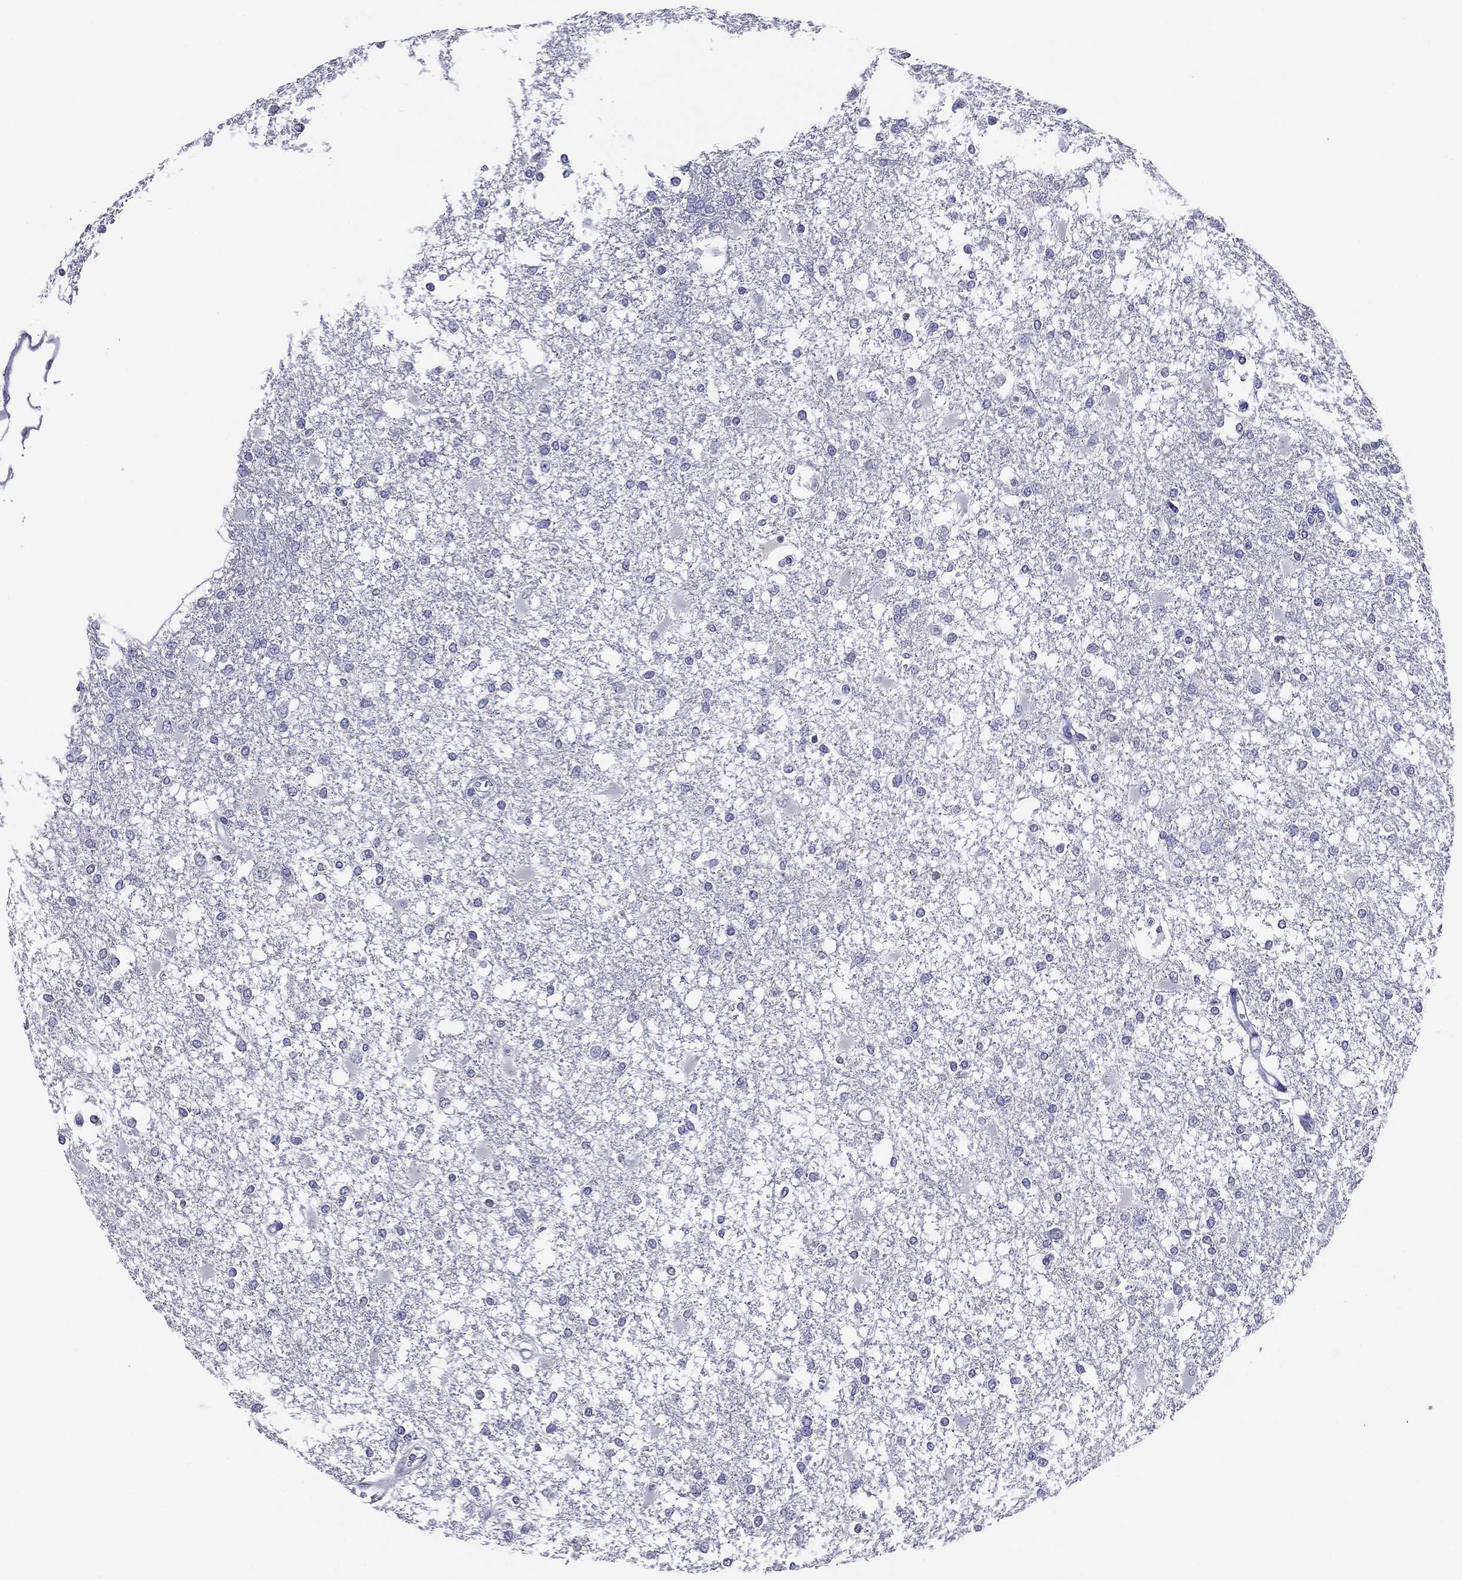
{"staining": {"intensity": "negative", "quantity": "none", "location": "none"}, "tissue": "glioma", "cell_type": "Tumor cells", "image_type": "cancer", "snomed": [{"axis": "morphology", "description": "Glioma, malignant, High grade"}, {"axis": "topography", "description": "Cerebral cortex"}], "caption": "High power microscopy micrograph of an immunohistochemistry micrograph of glioma, revealing no significant staining in tumor cells.", "gene": "TFAP2A", "patient": {"sex": "male", "age": 79}}